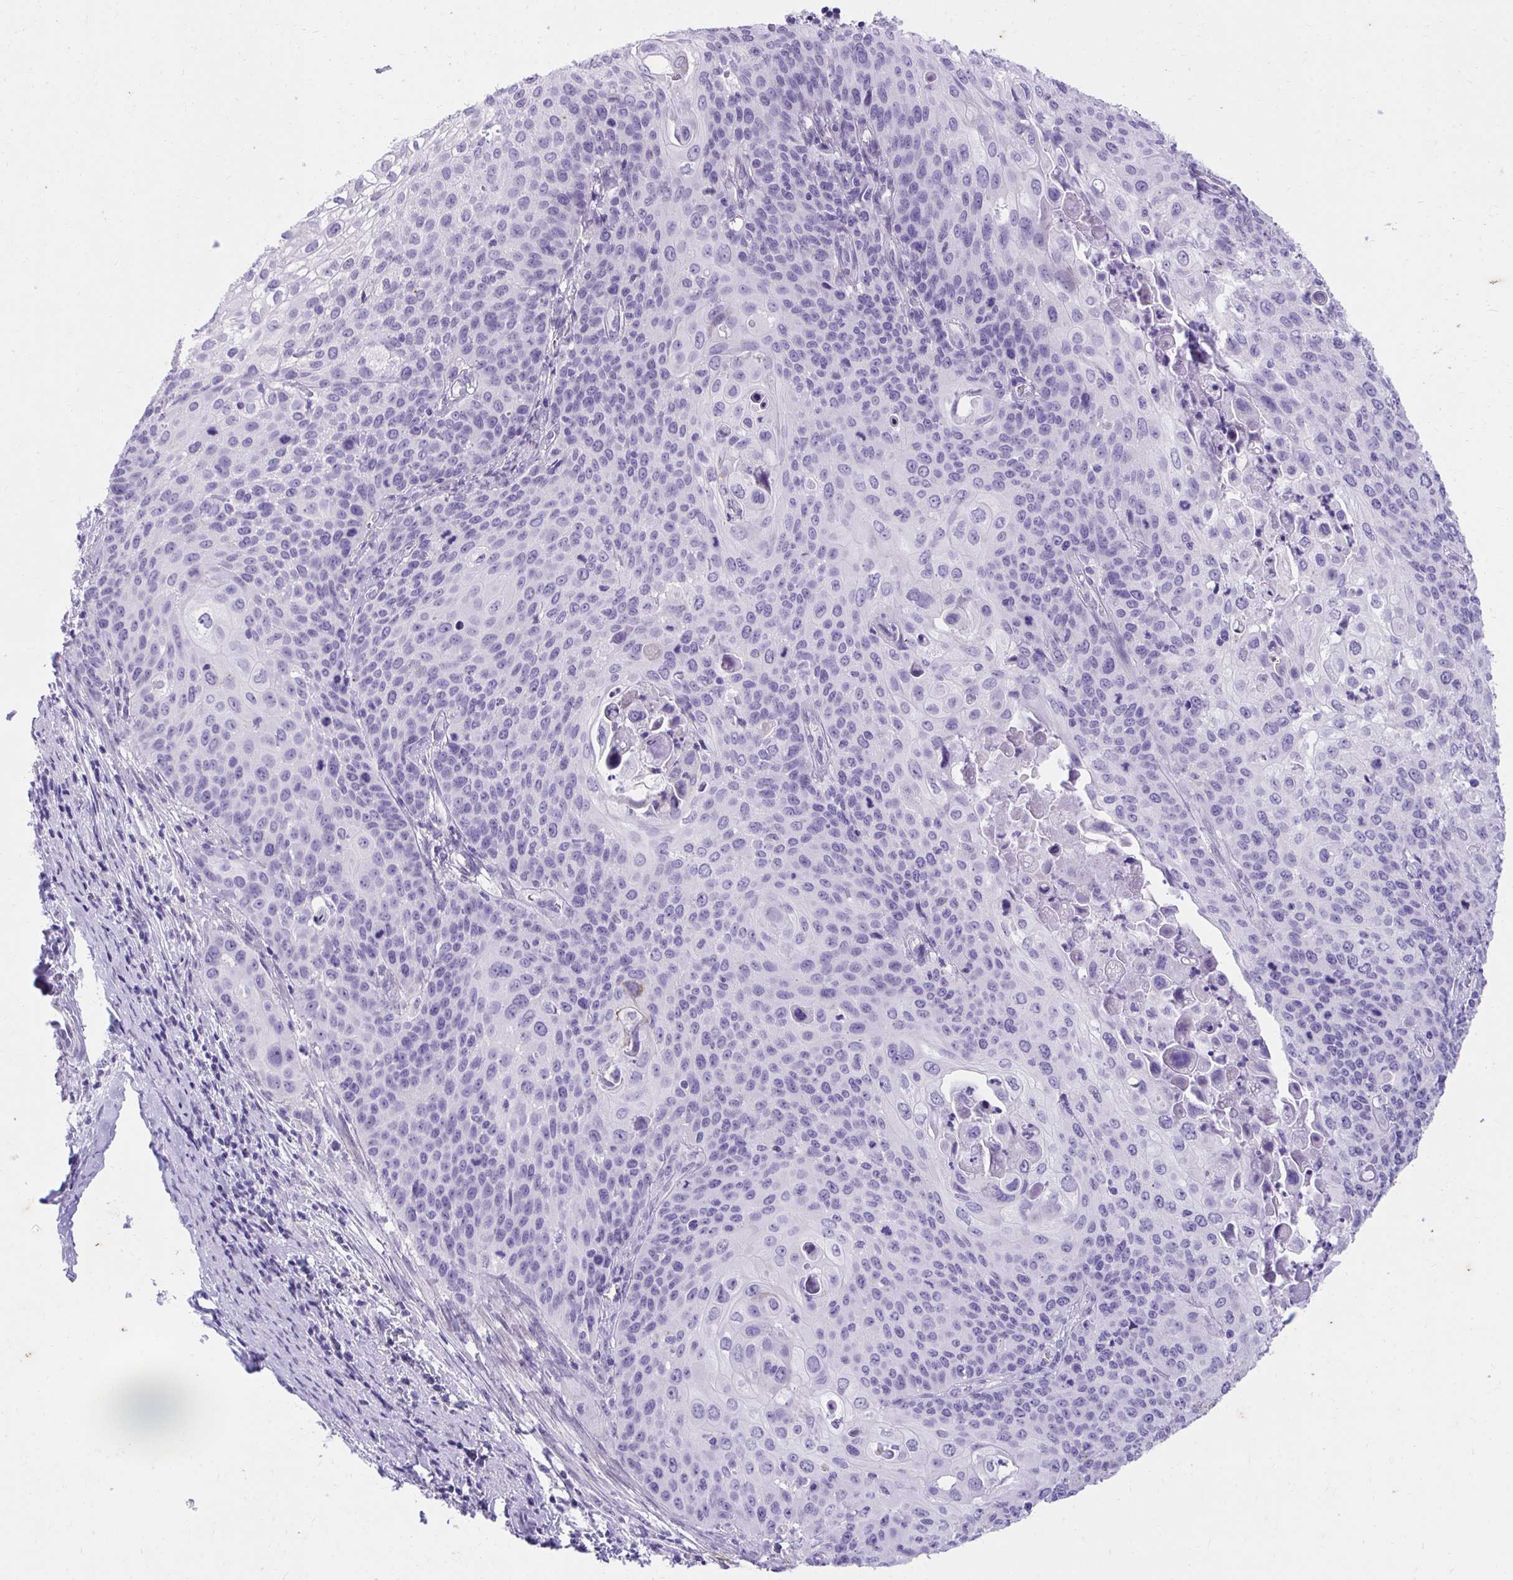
{"staining": {"intensity": "negative", "quantity": "none", "location": "none"}, "tissue": "cervical cancer", "cell_type": "Tumor cells", "image_type": "cancer", "snomed": [{"axis": "morphology", "description": "Squamous cell carcinoma, NOS"}, {"axis": "topography", "description": "Cervix"}], "caption": "Immunohistochemical staining of cervical squamous cell carcinoma reveals no significant staining in tumor cells. The staining was performed using DAB (3,3'-diaminobenzidine) to visualize the protein expression in brown, while the nuclei were stained in blue with hematoxylin (Magnification: 20x).", "gene": "KLK1", "patient": {"sex": "female", "age": 65}}